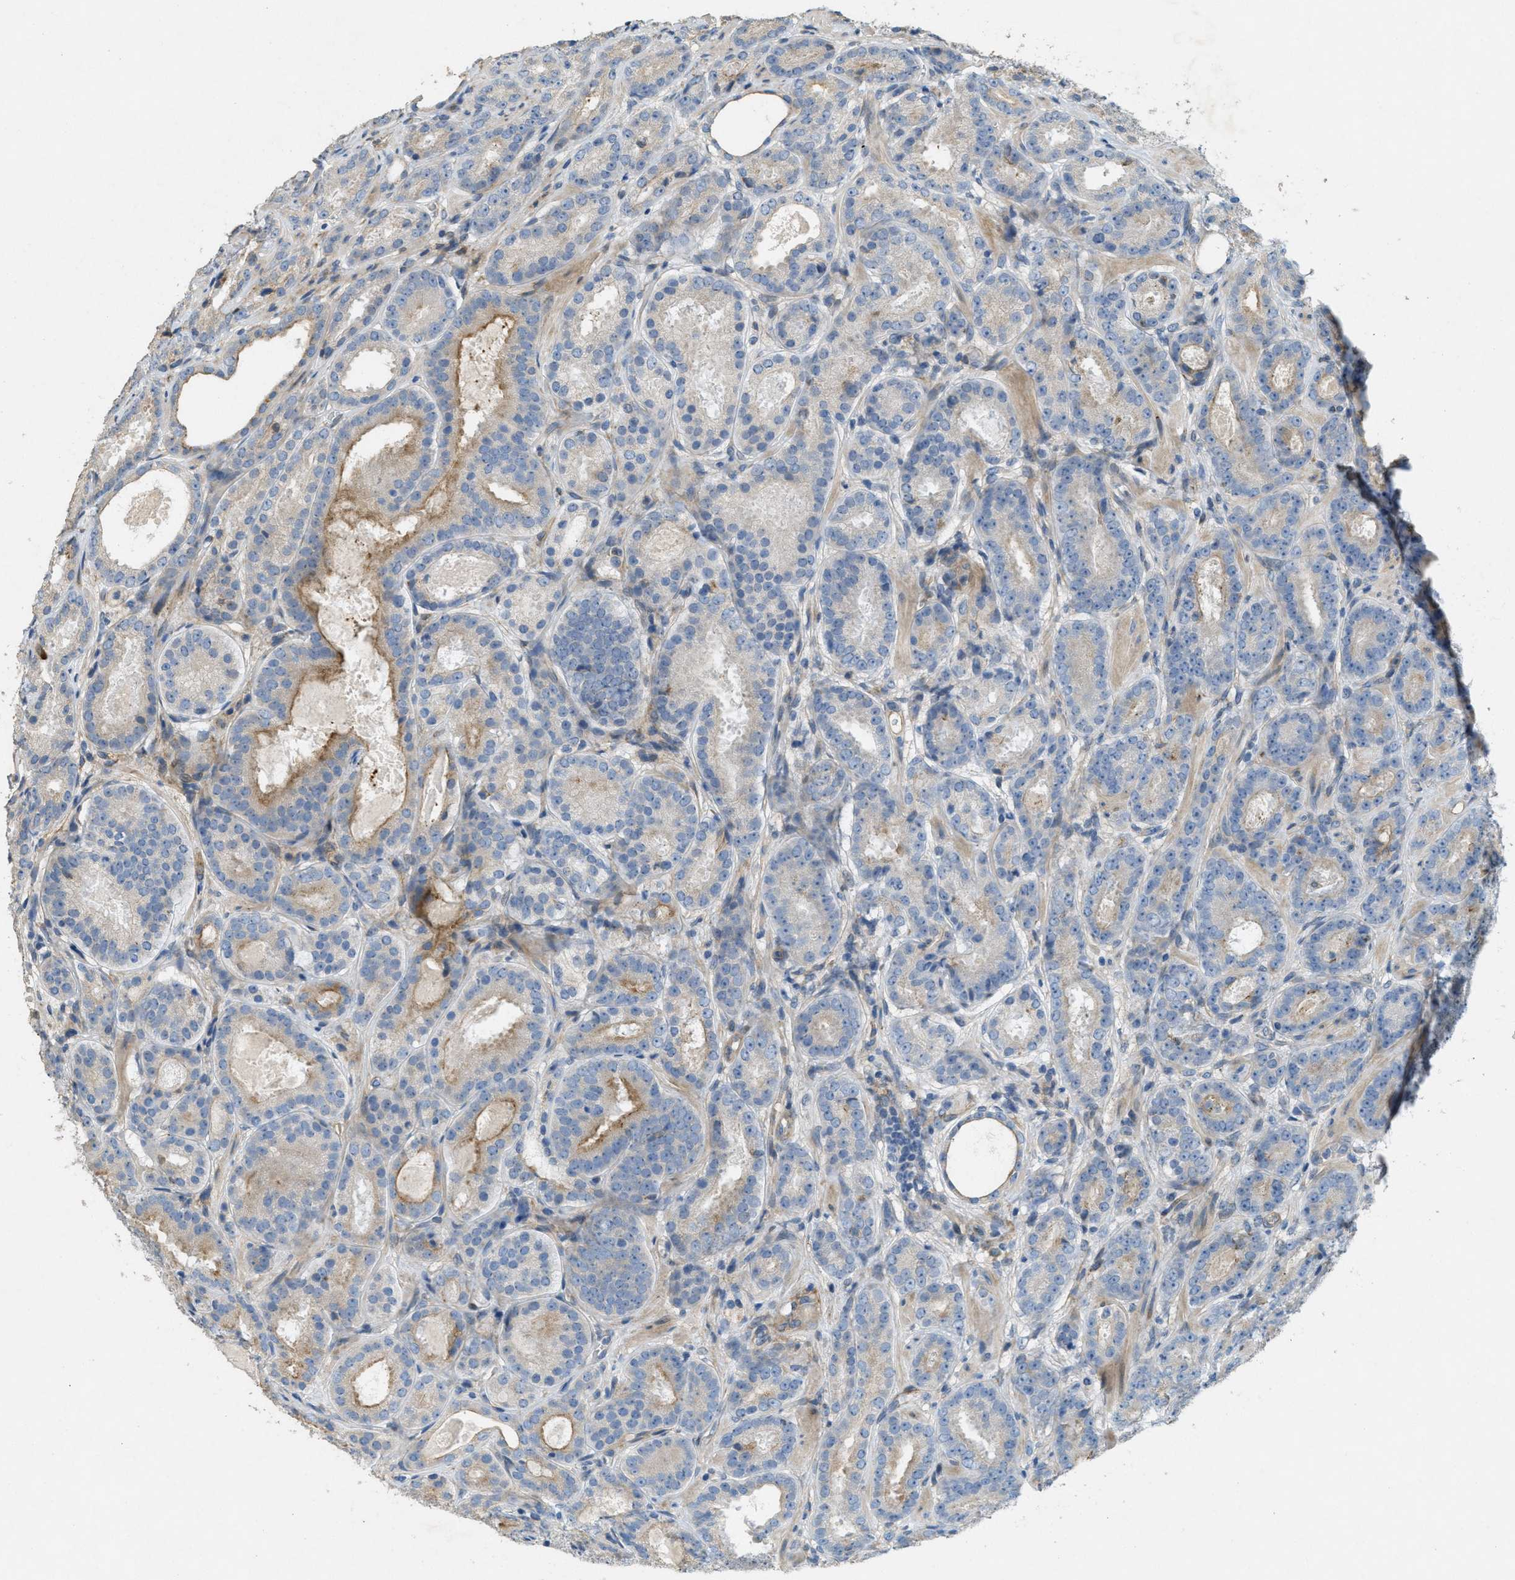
{"staining": {"intensity": "weak", "quantity": "<25%", "location": "cytoplasmic/membranous"}, "tissue": "prostate cancer", "cell_type": "Tumor cells", "image_type": "cancer", "snomed": [{"axis": "morphology", "description": "Adenocarcinoma, Low grade"}, {"axis": "topography", "description": "Prostate"}], "caption": "High power microscopy photomicrograph of an immunohistochemistry micrograph of prostate low-grade adenocarcinoma, revealing no significant positivity in tumor cells. (Stains: DAB (3,3'-diaminobenzidine) IHC with hematoxylin counter stain, Microscopy: brightfield microscopy at high magnification).", "gene": "ADCY5", "patient": {"sex": "male", "age": 69}}